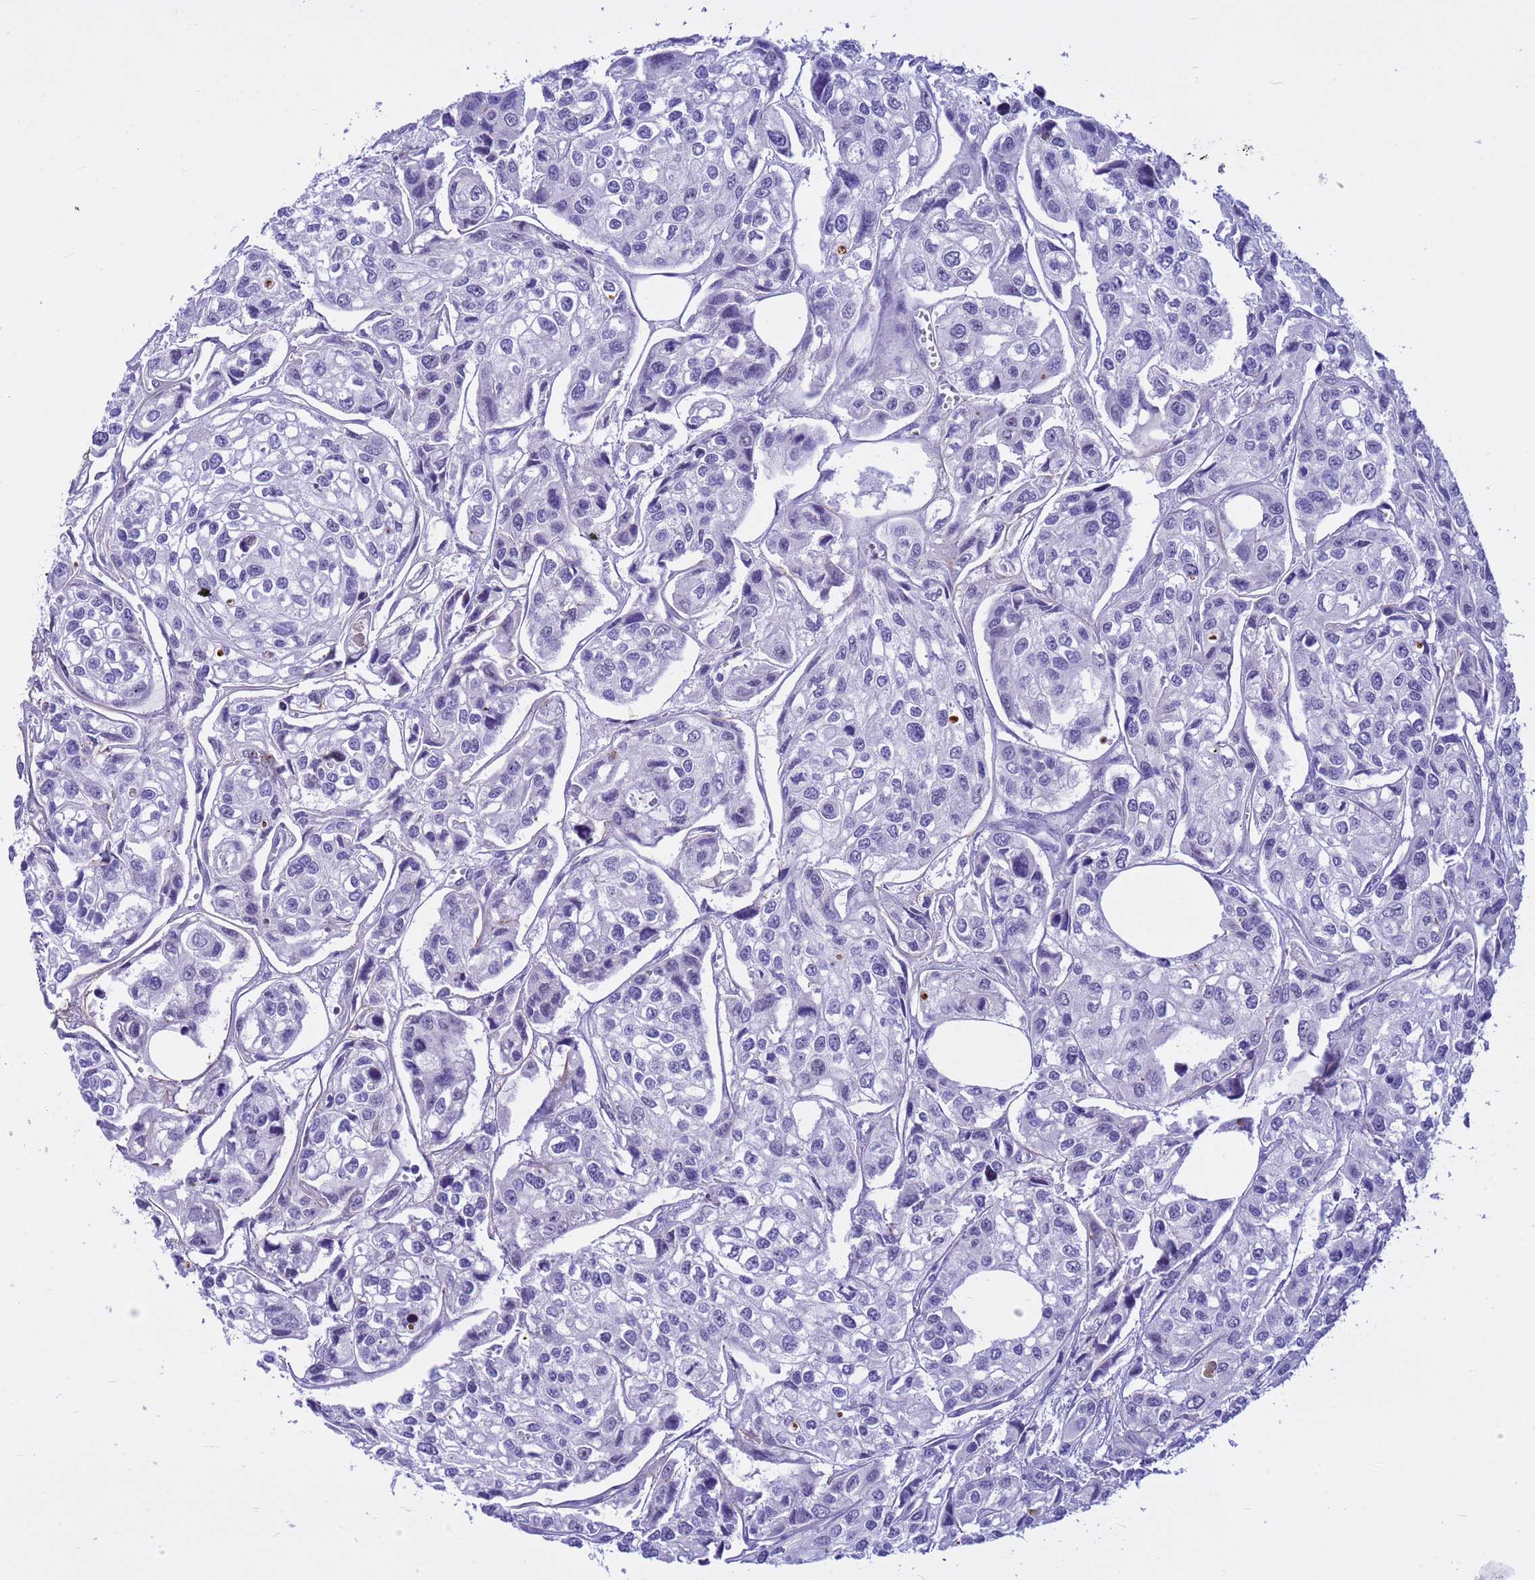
{"staining": {"intensity": "negative", "quantity": "none", "location": "none"}, "tissue": "urothelial cancer", "cell_type": "Tumor cells", "image_type": "cancer", "snomed": [{"axis": "morphology", "description": "Urothelial carcinoma, High grade"}, {"axis": "topography", "description": "Urinary bladder"}], "caption": "IHC of human urothelial cancer reveals no expression in tumor cells.", "gene": "DMRTC2", "patient": {"sex": "male", "age": 67}}